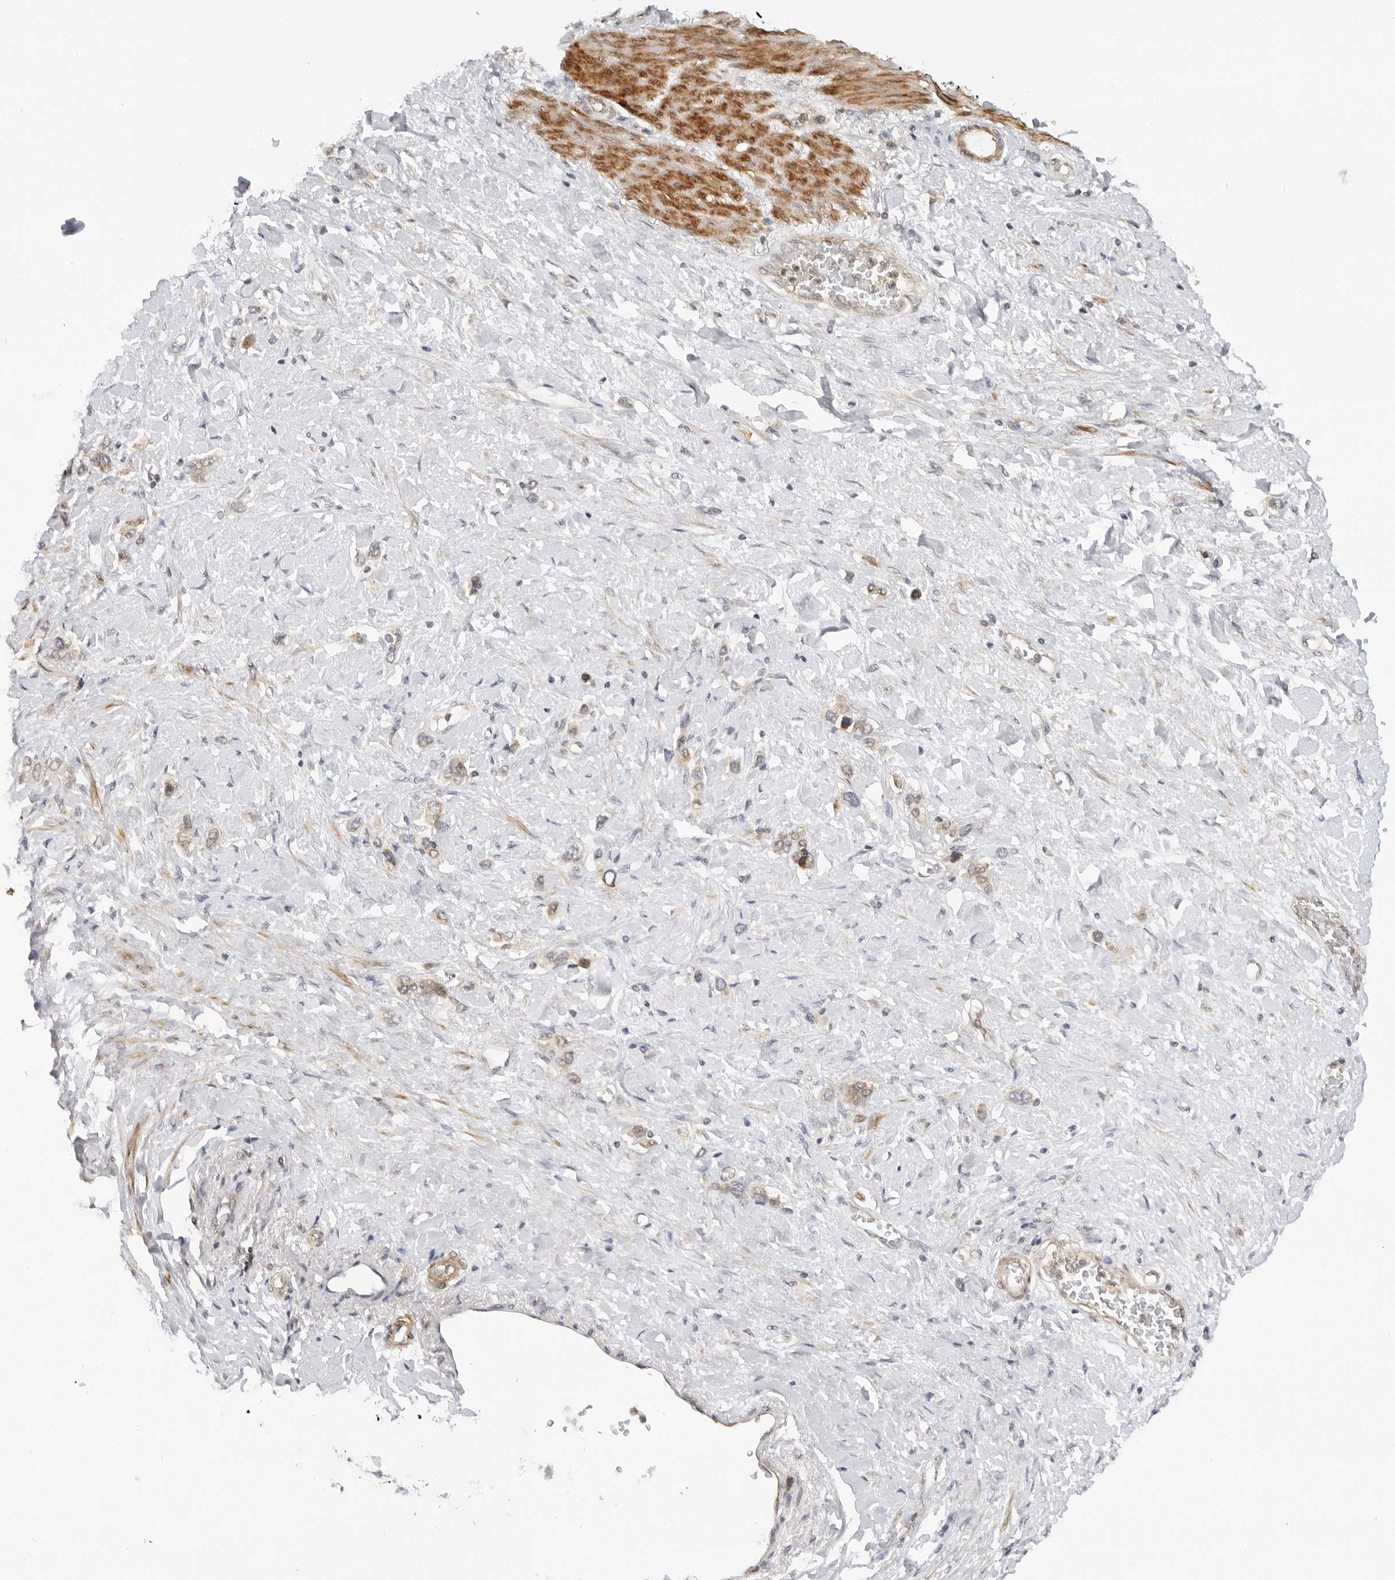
{"staining": {"intensity": "weak", "quantity": "25%-75%", "location": "cytoplasmic/membranous"}, "tissue": "stomach cancer", "cell_type": "Tumor cells", "image_type": "cancer", "snomed": [{"axis": "morphology", "description": "Adenocarcinoma, NOS"}, {"axis": "topography", "description": "Stomach"}], "caption": "Immunohistochemistry (IHC) staining of stomach adenocarcinoma, which shows low levels of weak cytoplasmic/membranous positivity in approximately 25%-75% of tumor cells indicating weak cytoplasmic/membranous protein expression. The staining was performed using DAB (3,3'-diaminobenzidine) (brown) for protein detection and nuclei were counterstained in hematoxylin (blue).", "gene": "MAP2K5", "patient": {"sex": "female", "age": 65}}